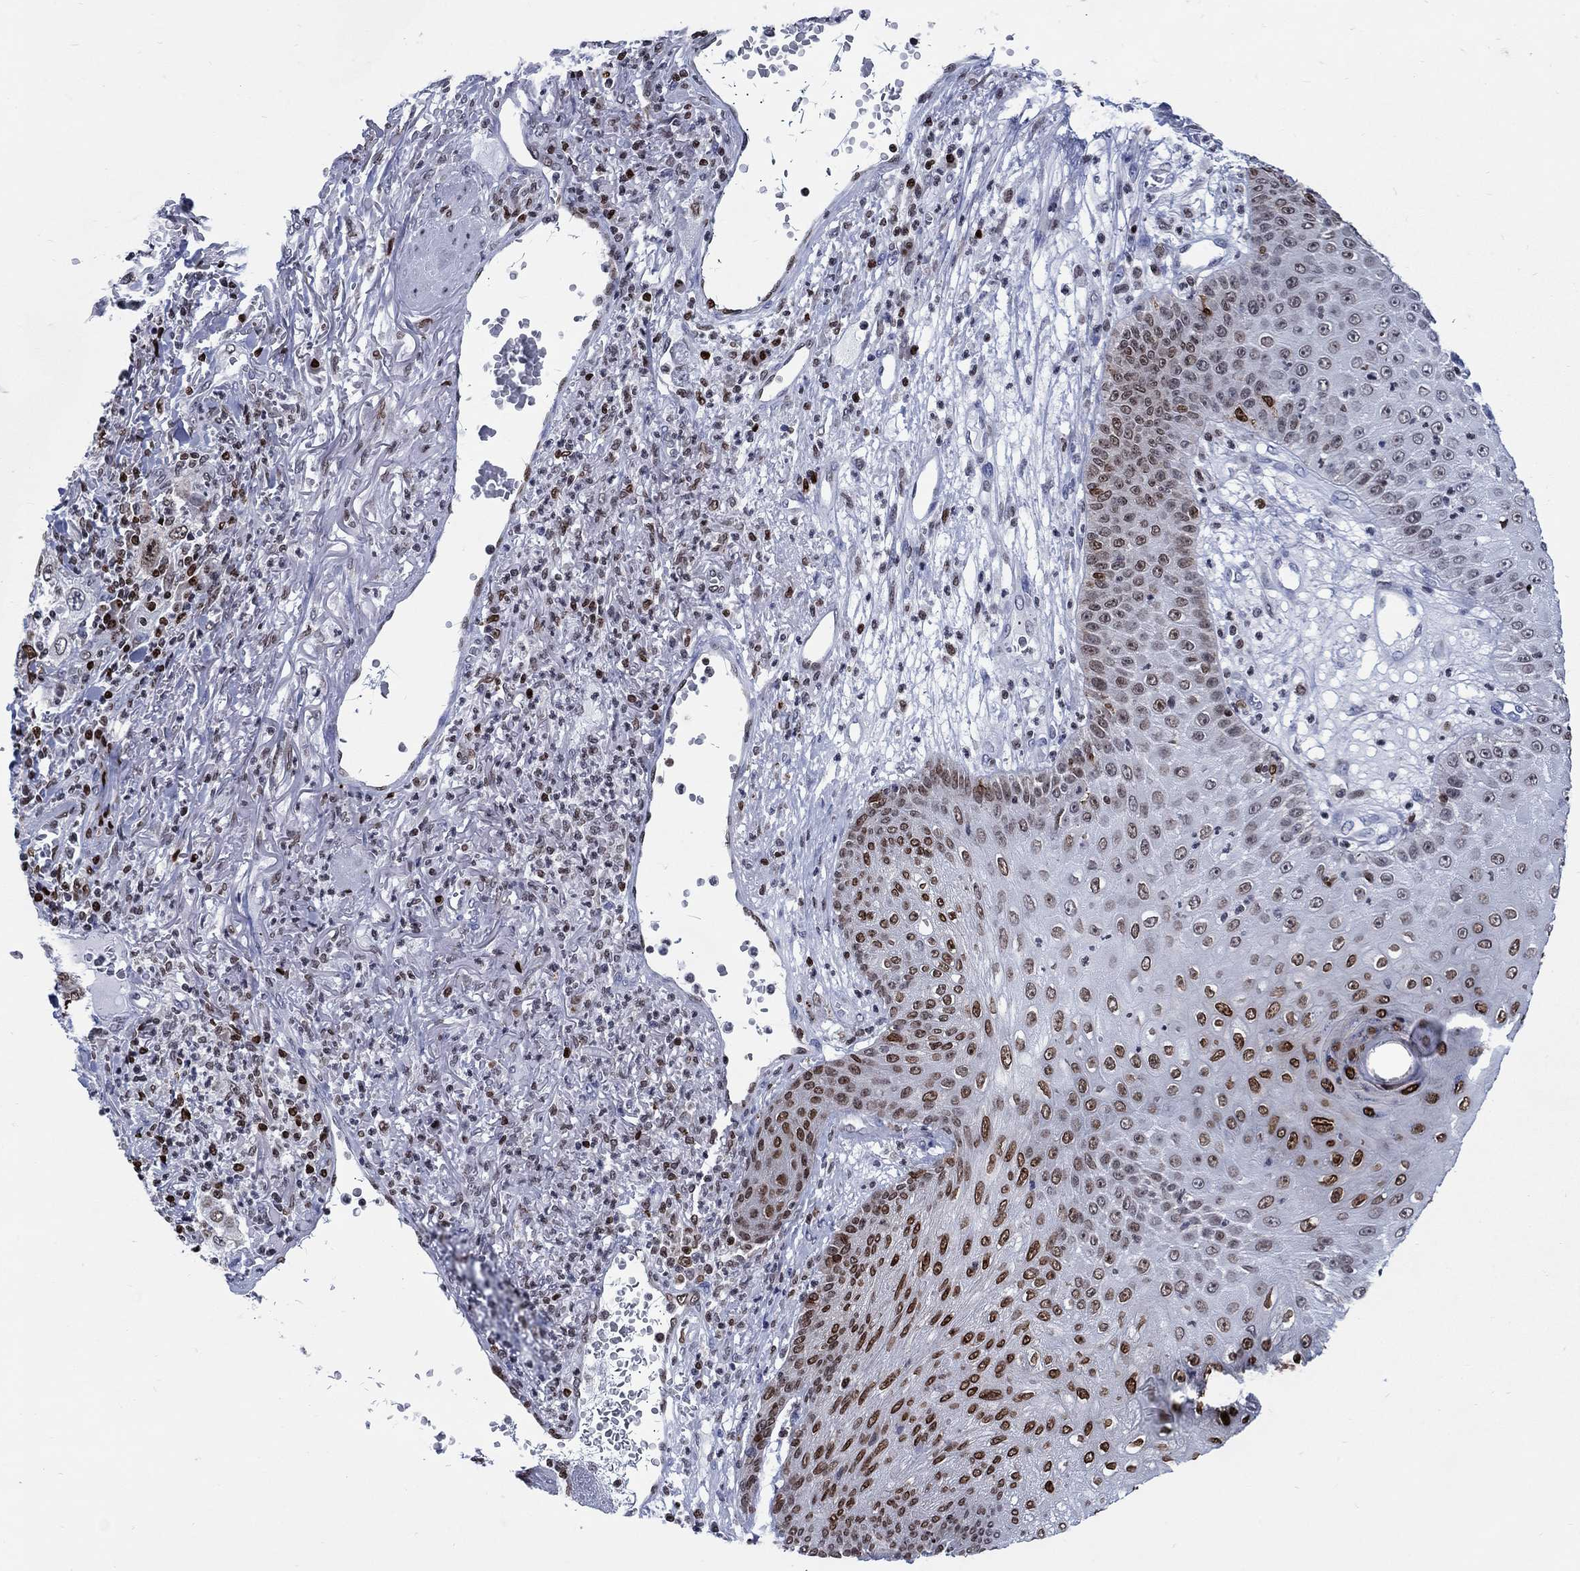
{"staining": {"intensity": "strong", "quantity": "<25%", "location": "nuclear"}, "tissue": "skin cancer", "cell_type": "Tumor cells", "image_type": "cancer", "snomed": [{"axis": "morphology", "description": "Squamous cell carcinoma, NOS"}, {"axis": "topography", "description": "Skin"}], "caption": "High-magnification brightfield microscopy of squamous cell carcinoma (skin) stained with DAB (brown) and counterstained with hematoxylin (blue). tumor cells exhibit strong nuclear positivity is appreciated in approximately<25% of cells. The protein is stained brown, and the nuclei are stained in blue (DAB (3,3'-diaminobenzidine) IHC with brightfield microscopy, high magnification).", "gene": "HMGA1", "patient": {"sex": "male", "age": 82}}